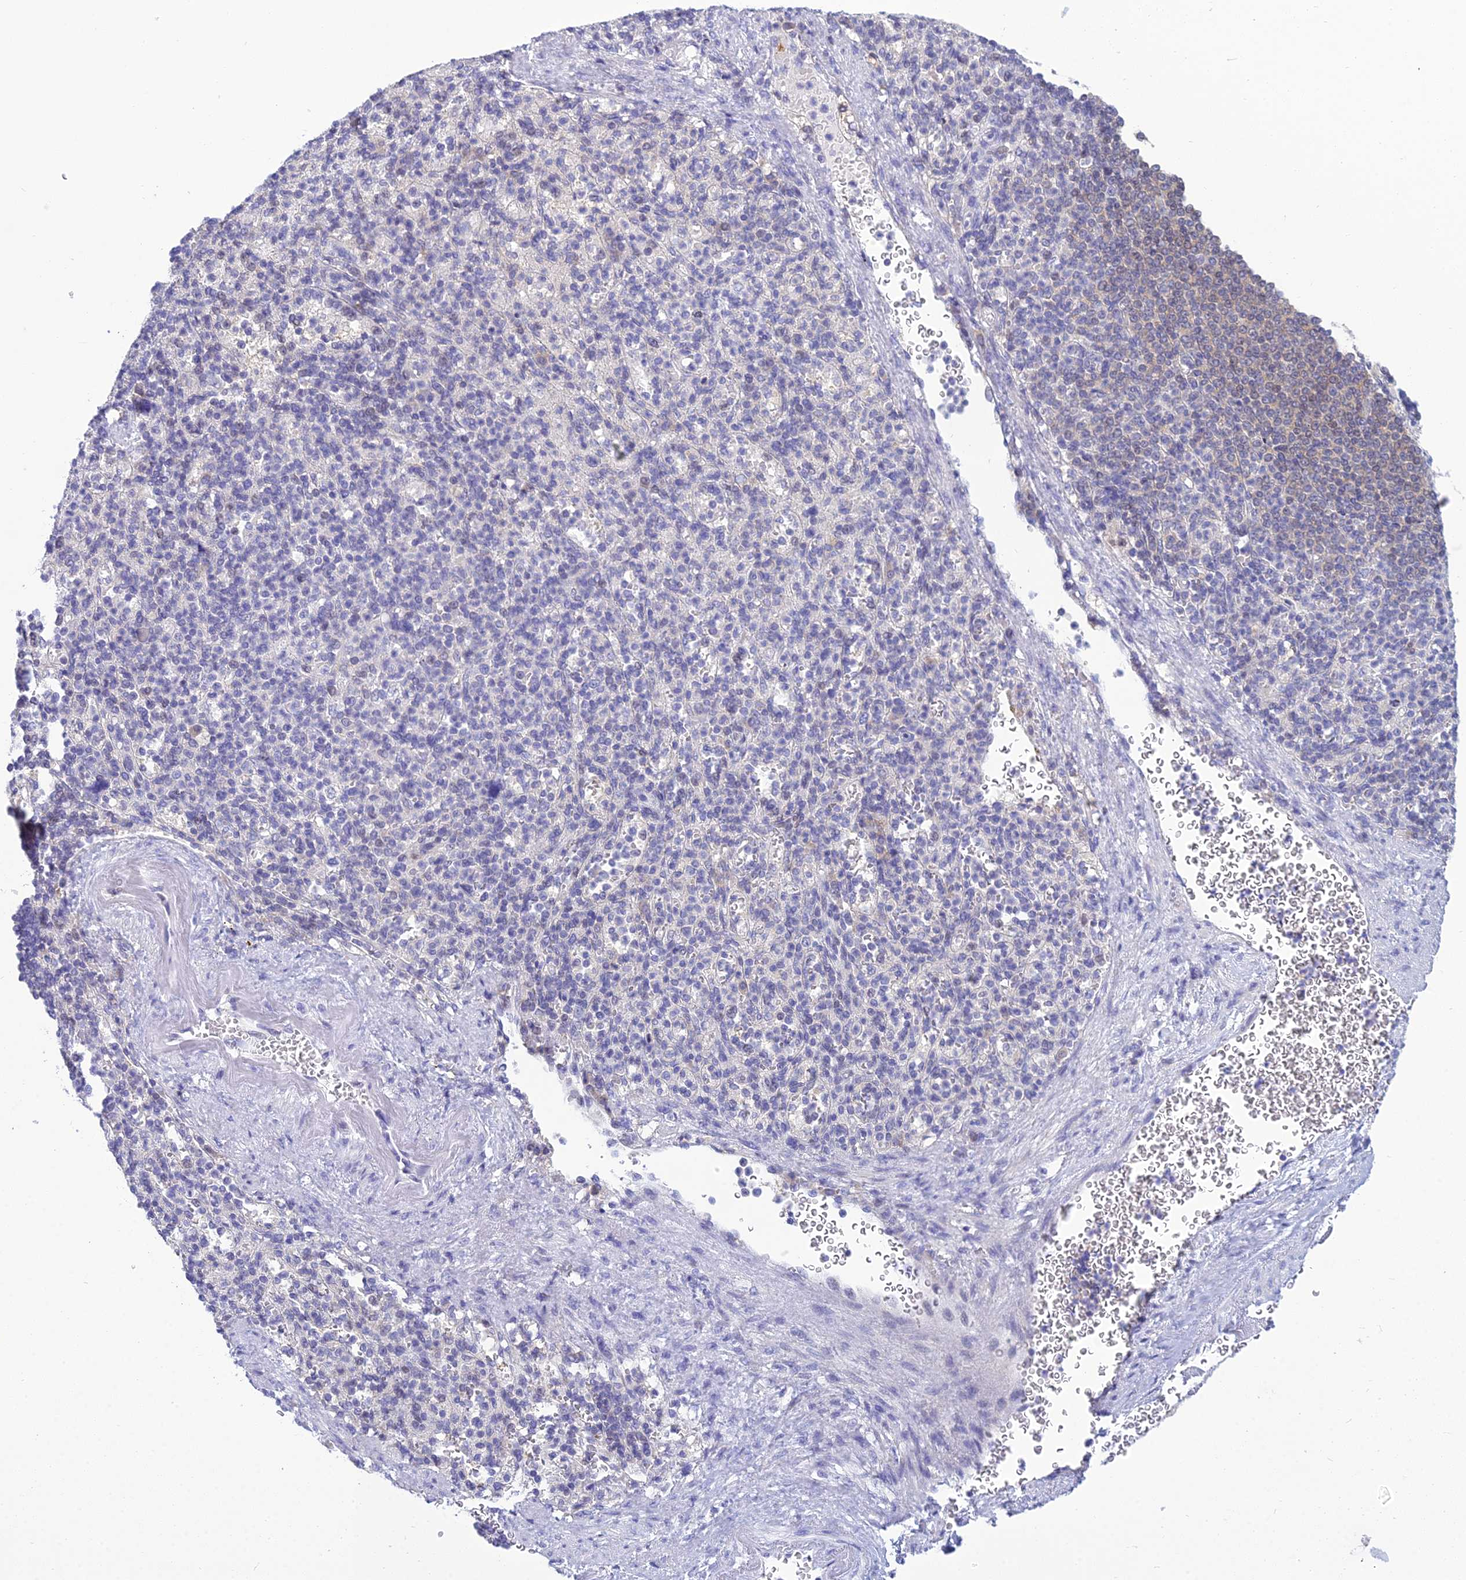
{"staining": {"intensity": "negative", "quantity": "none", "location": "none"}, "tissue": "spleen", "cell_type": "Cells in red pulp", "image_type": "normal", "snomed": [{"axis": "morphology", "description": "Normal tissue, NOS"}, {"axis": "topography", "description": "Spleen"}], "caption": "Spleen was stained to show a protein in brown. There is no significant staining in cells in red pulp.", "gene": "ZMIZ1", "patient": {"sex": "female", "age": 74}}